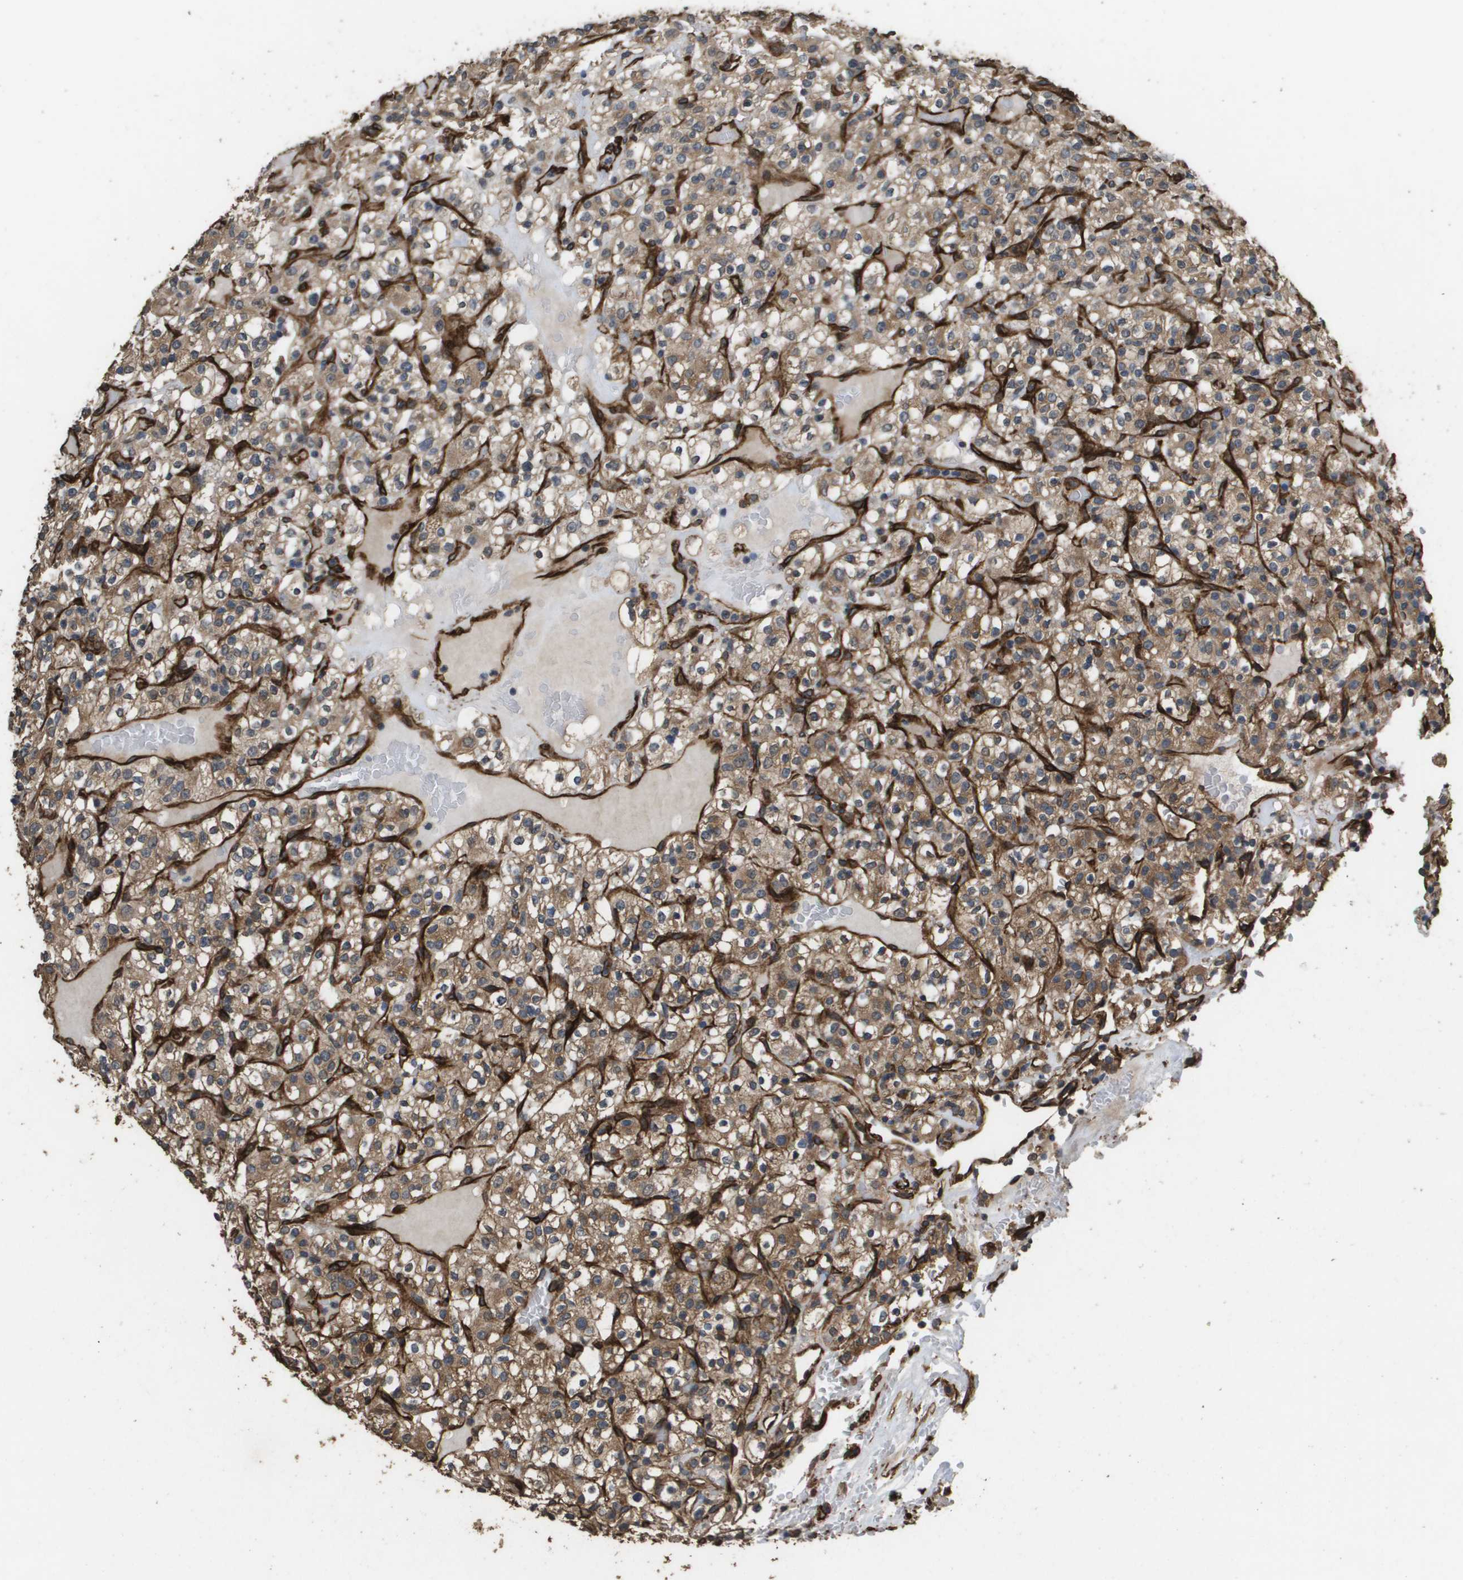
{"staining": {"intensity": "moderate", "quantity": ">75%", "location": "cytoplasmic/membranous"}, "tissue": "renal cancer", "cell_type": "Tumor cells", "image_type": "cancer", "snomed": [{"axis": "morphology", "description": "Normal tissue, NOS"}, {"axis": "morphology", "description": "Adenocarcinoma, NOS"}, {"axis": "topography", "description": "Kidney"}], "caption": "Tumor cells demonstrate medium levels of moderate cytoplasmic/membranous expression in approximately >75% of cells in human adenocarcinoma (renal).", "gene": "AAMP", "patient": {"sex": "female", "age": 72}}